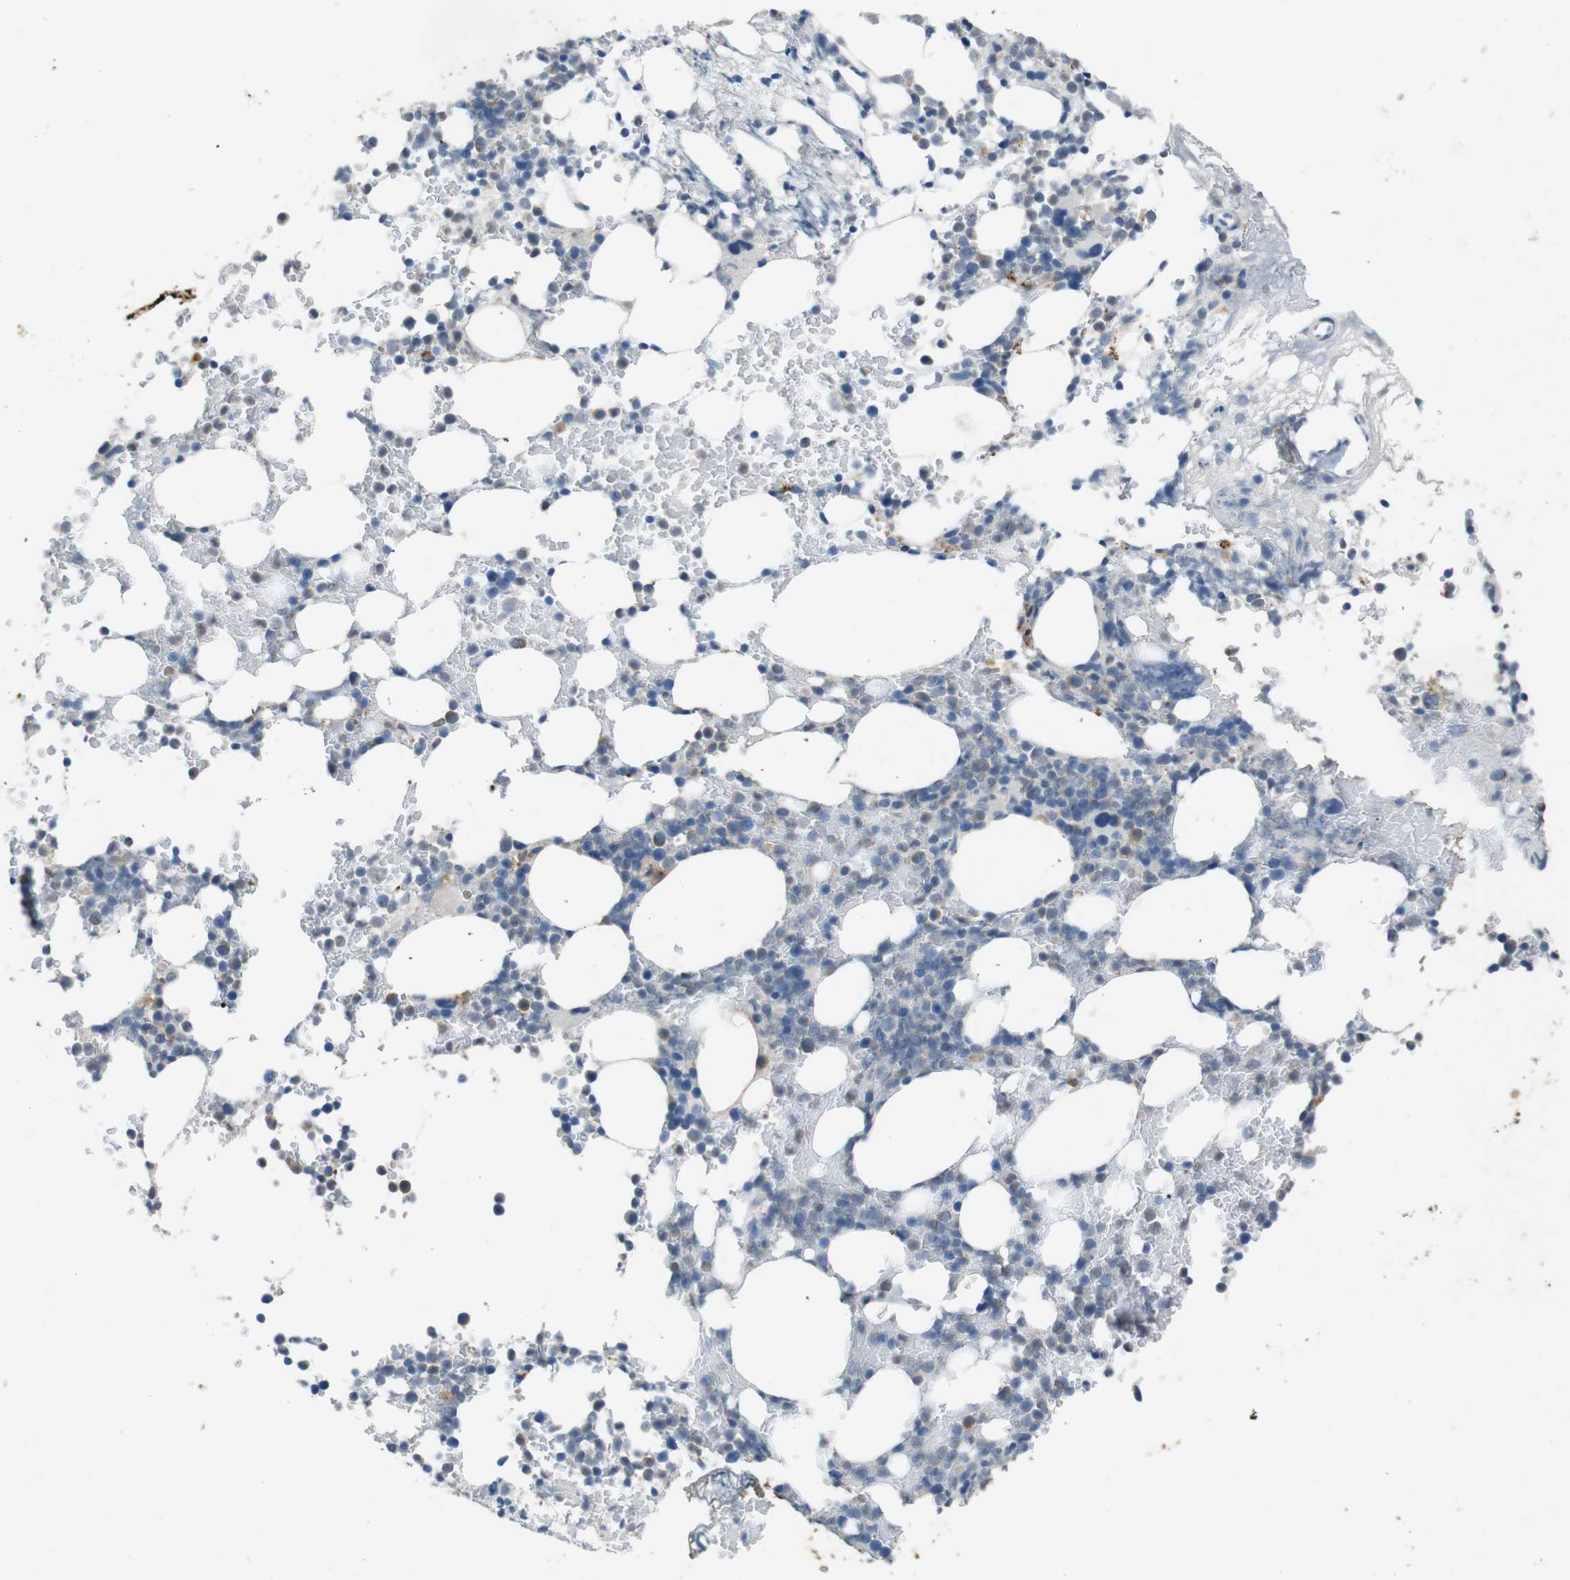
{"staining": {"intensity": "weak", "quantity": "<25%", "location": "cytoplasmic/membranous"}, "tissue": "bone marrow", "cell_type": "Hematopoietic cells", "image_type": "normal", "snomed": [{"axis": "morphology", "description": "Normal tissue, NOS"}, {"axis": "topography", "description": "Bone marrow"}], "caption": "Protein analysis of benign bone marrow exhibits no significant expression in hematopoietic cells. (DAB (3,3'-diaminobenzidine) IHC, high magnification).", "gene": "STBD1", "patient": {"sex": "female", "age": 66}}